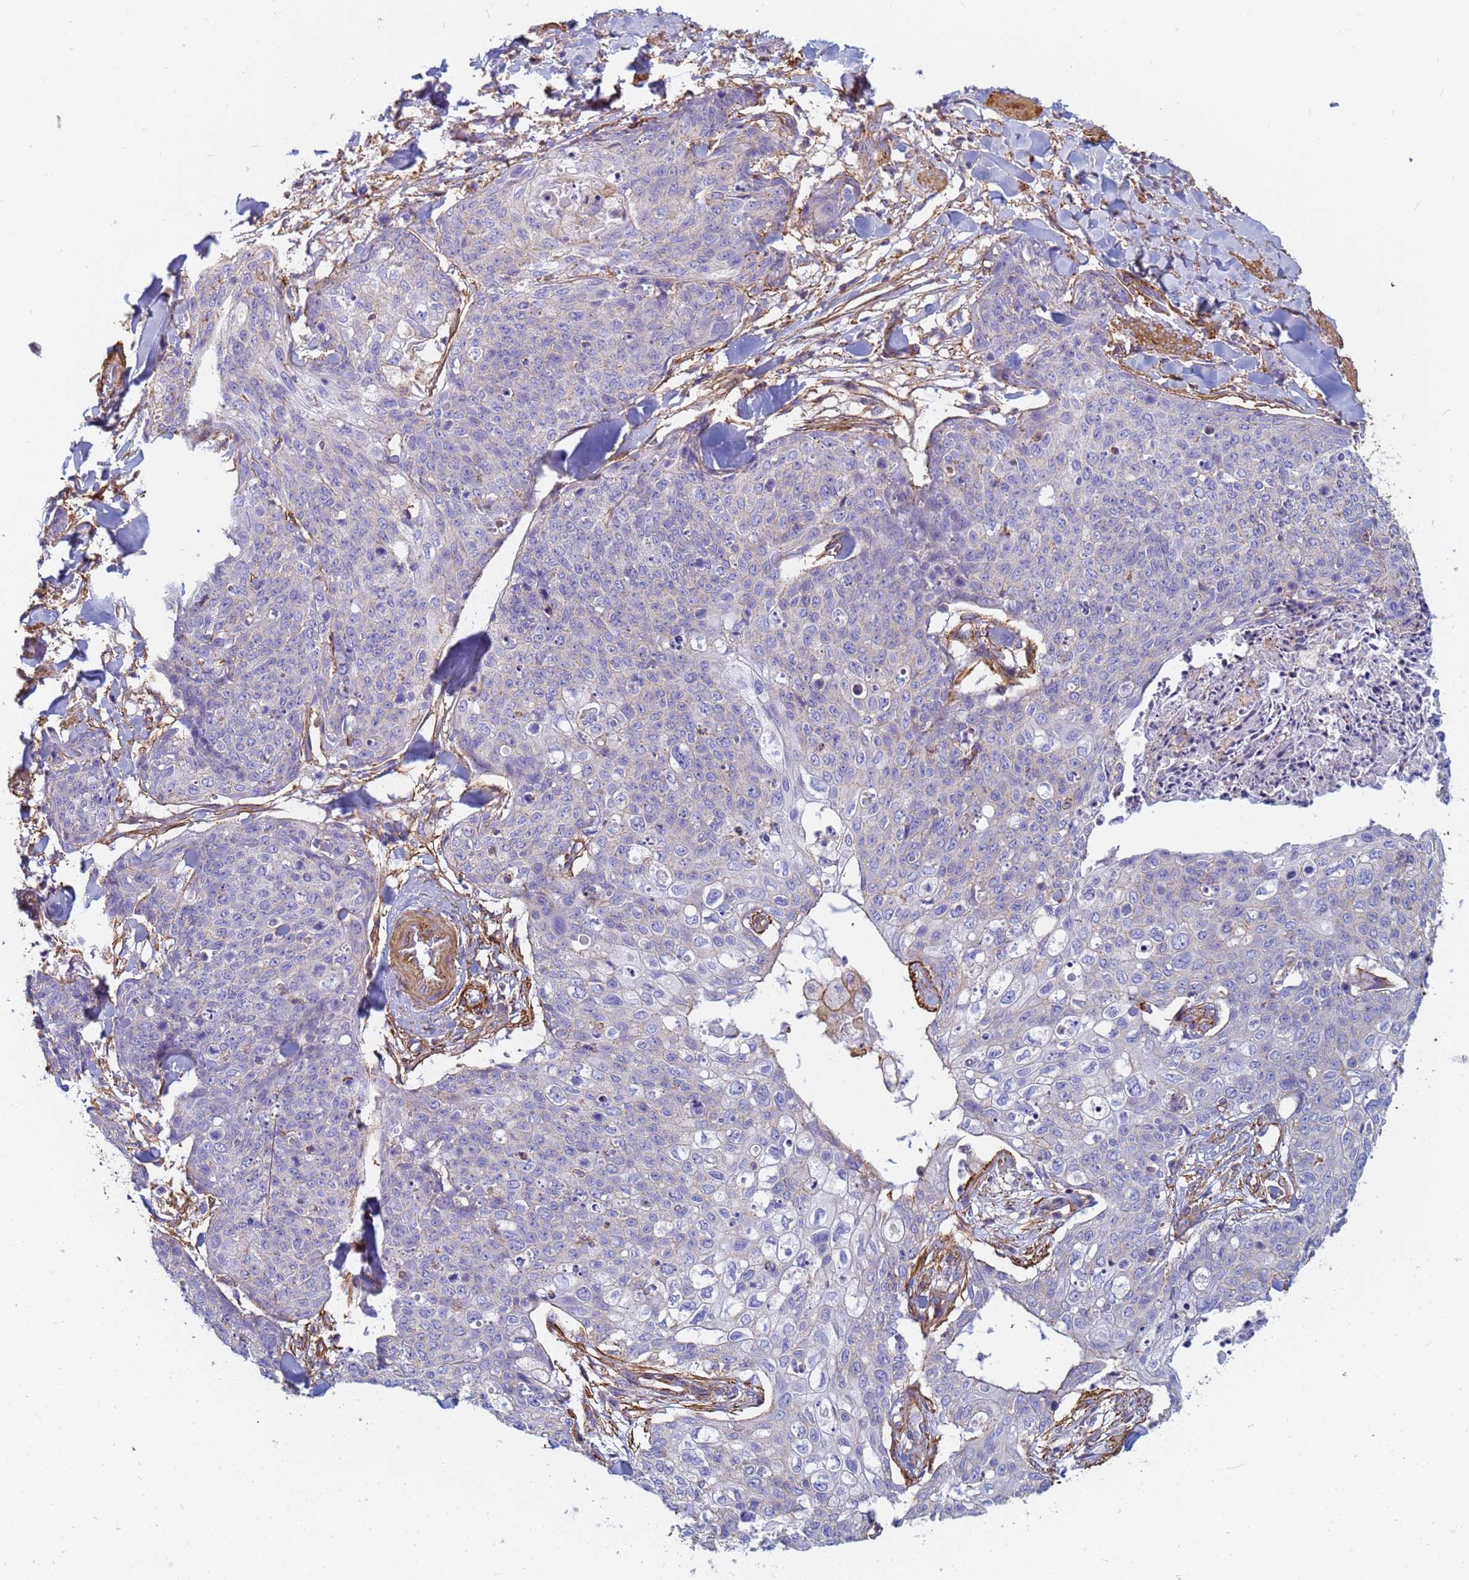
{"staining": {"intensity": "negative", "quantity": "none", "location": "none"}, "tissue": "skin cancer", "cell_type": "Tumor cells", "image_type": "cancer", "snomed": [{"axis": "morphology", "description": "Squamous cell carcinoma, NOS"}, {"axis": "topography", "description": "Skin"}, {"axis": "topography", "description": "Vulva"}], "caption": "This is a micrograph of immunohistochemistry staining of skin squamous cell carcinoma, which shows no positivity in tumor cells.", "gene": "TPM1", "patient": {"sex": "female", "age": 85}}